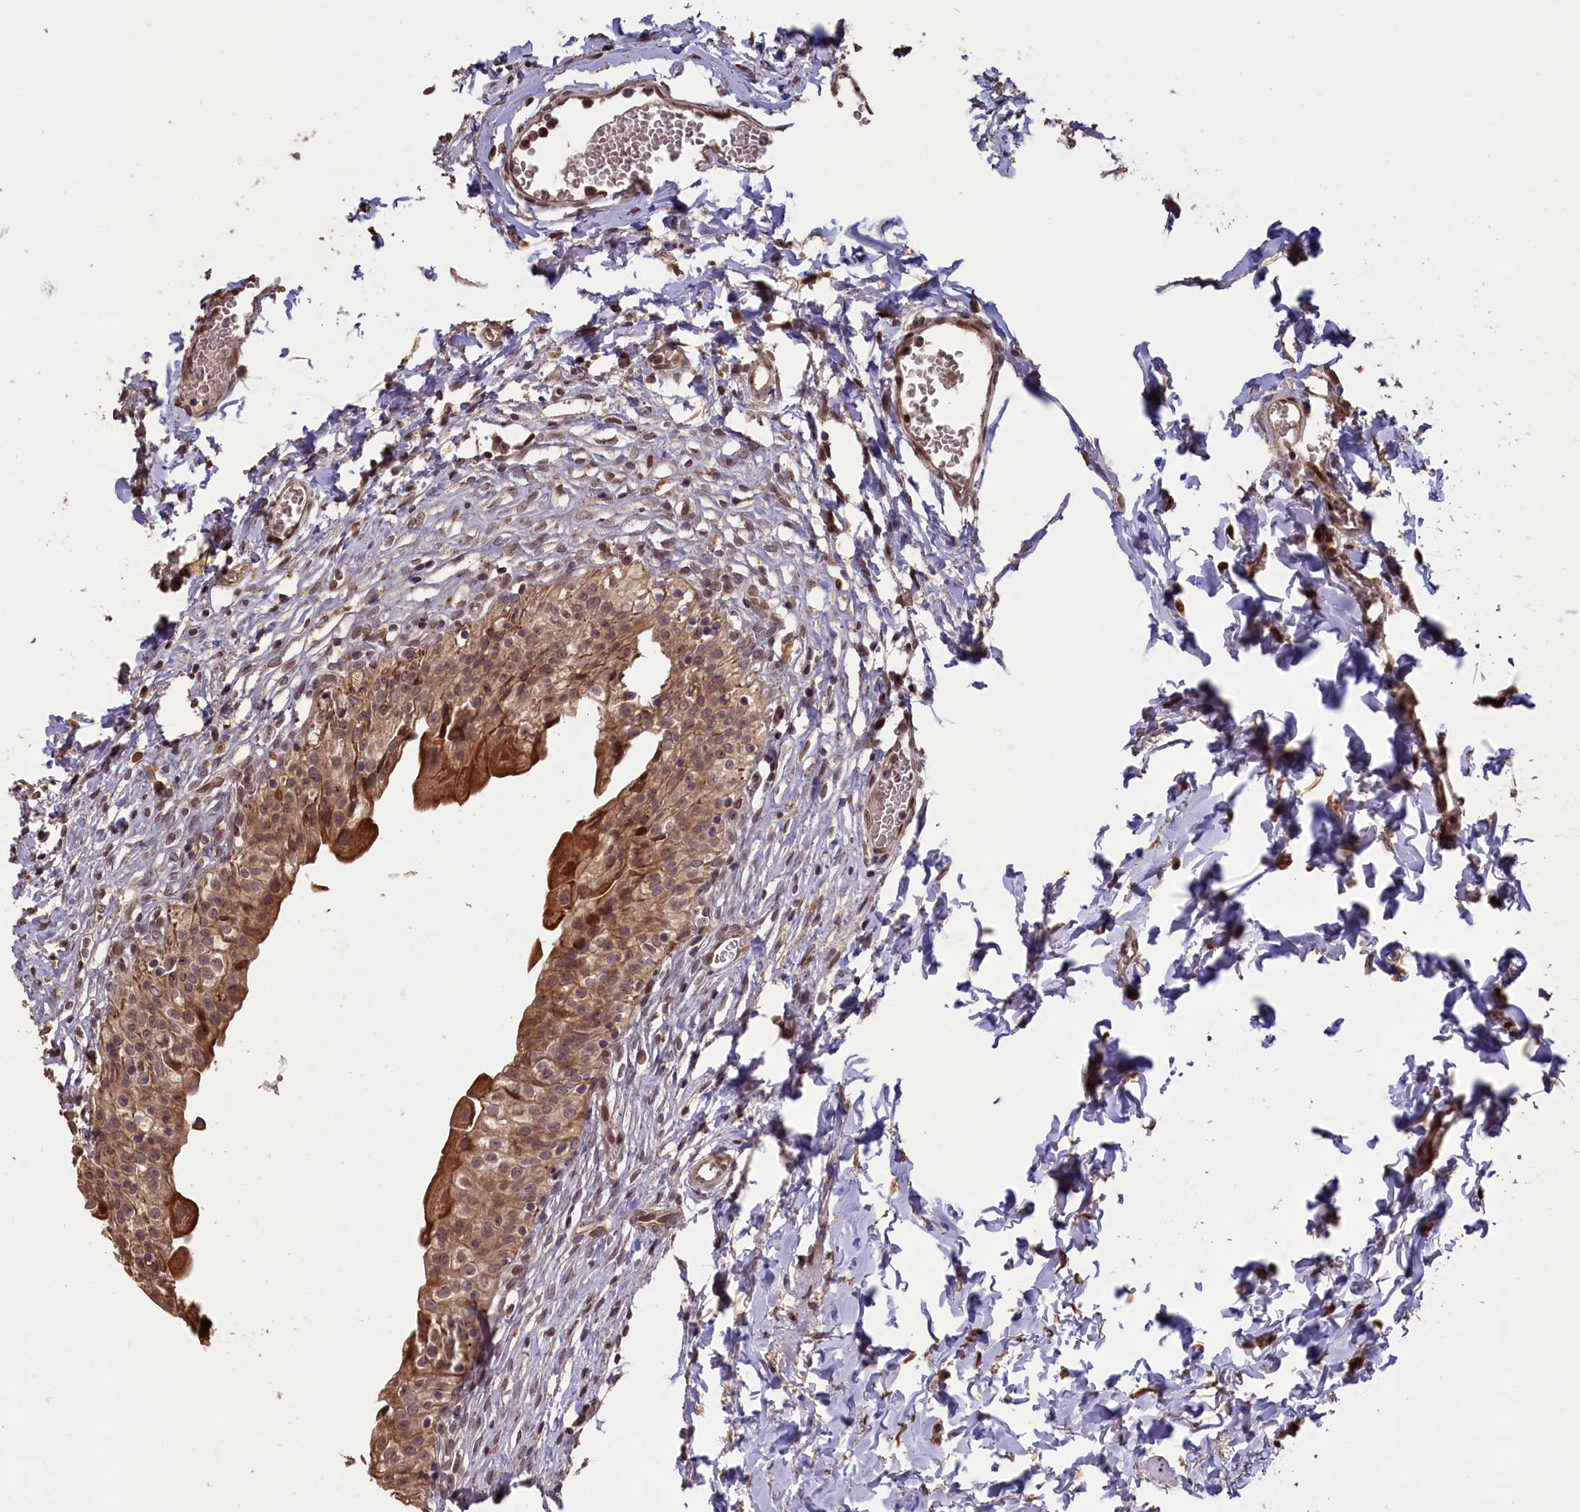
{"staining": {"intensity": "moderate", "quantity": ">75%", "location": "cytoplasmic/membranous"}, "tissue": "urinary bladder", "cell_type": "Urothelial cells", "image_type": "normal", "snomed": [{"axis": "morphology", "description": "Normal tissue, NOS"}, {"axis": "topography", "description": "Urinary bladder"}], "caption": "DAB immunohistochemical staining of normal human urinary bladder exhibits moderate cytoplasmic/membranous protein staining in about >75% of urothelial cells.", "gene": "SLC38A7", "patient": {"sex": "male", "age": 55}}